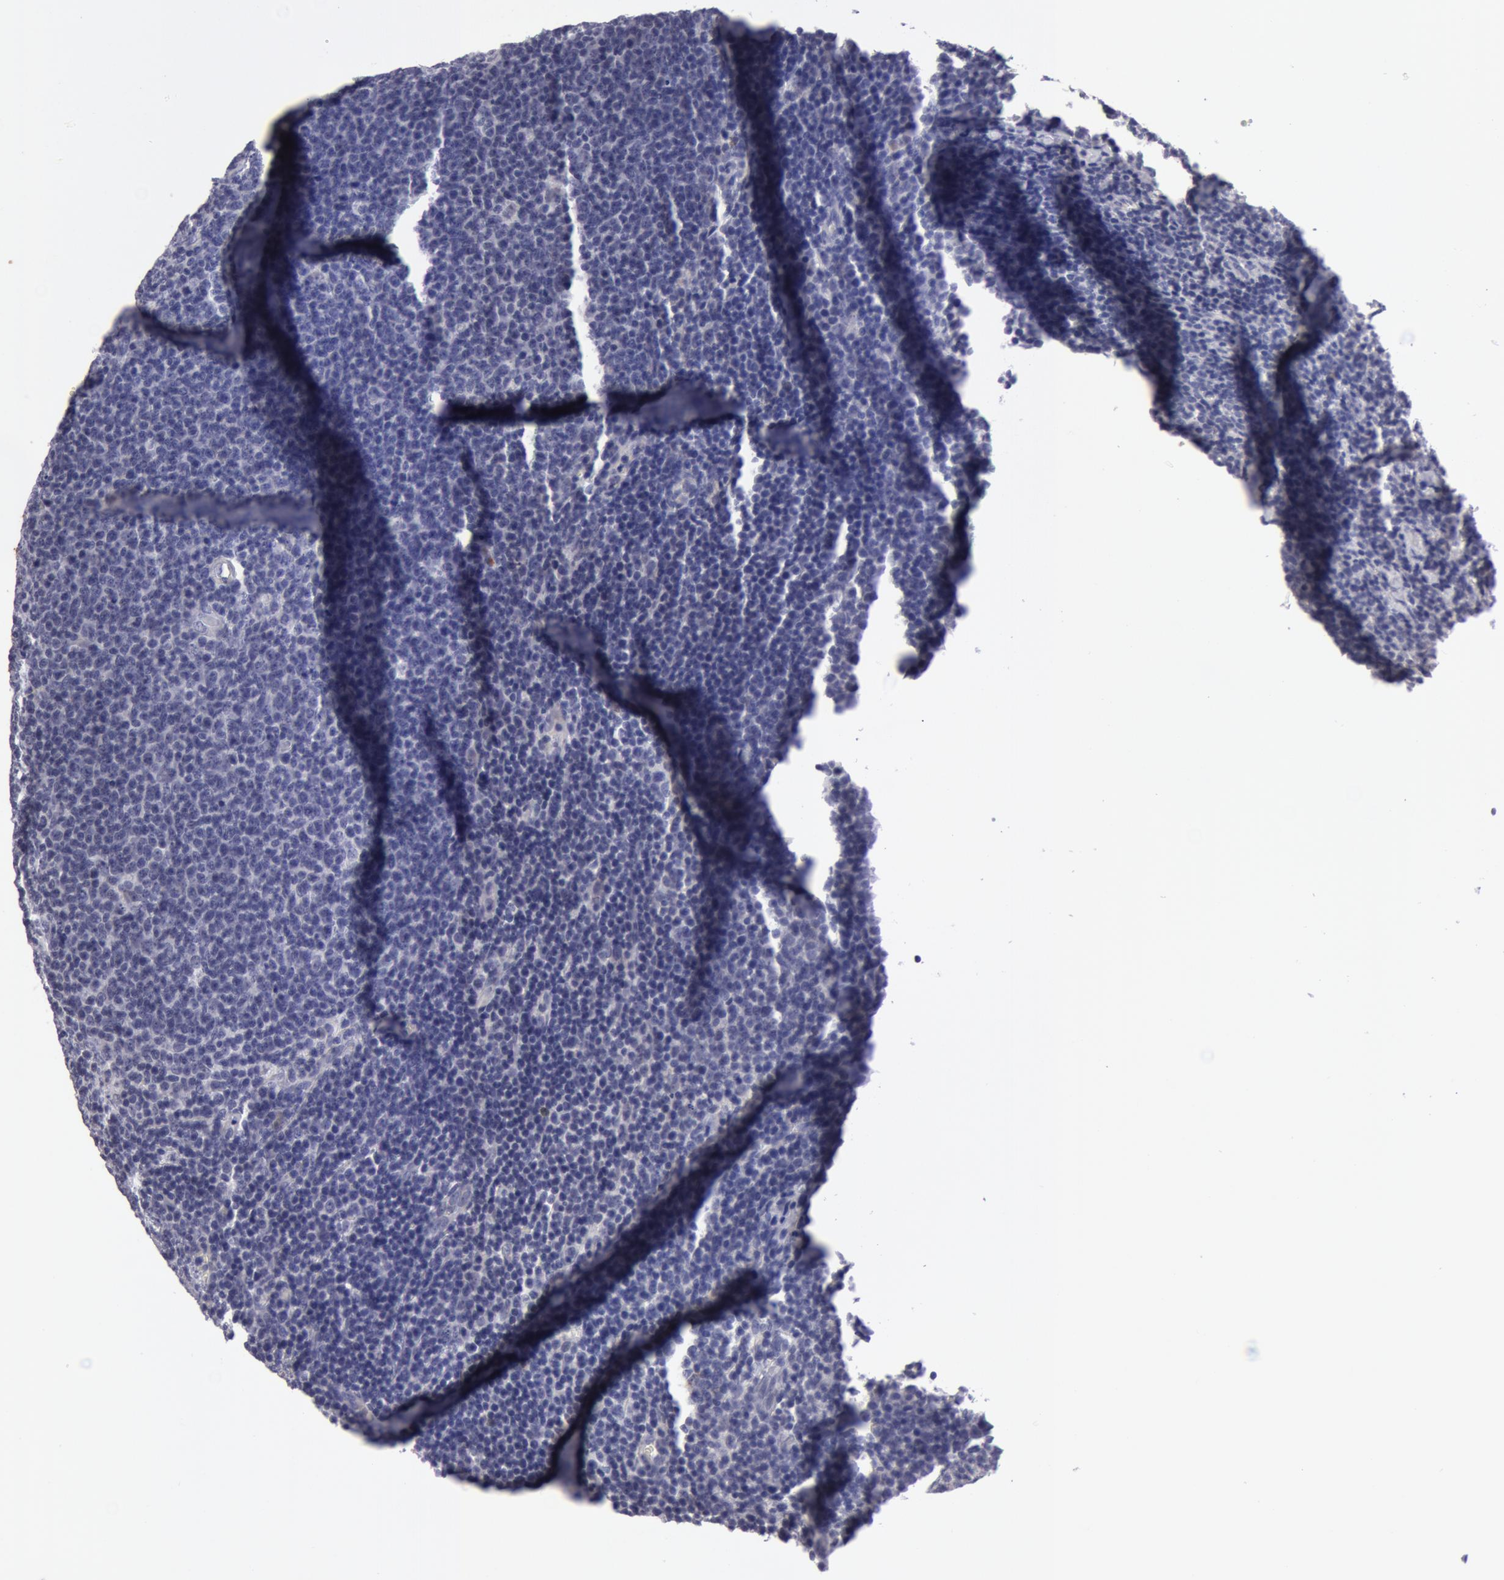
{"staining": {"intensity": "negative", "quantity": "none", "location": "none"}, "tissue": "lymphoma", "cell_type": "Tumor cells", "image_type": "cancer", "snomed": [{"axis": "morphology", "description": "Malignant lymphoma, non-Hodgkin's type, Low grade"}, {"axis": "topography", "description": "Lymph node"}], "caption": "This is an immunohistochemistry image of low-grade malignant lymphoma, non-Hodgkin's type. There is no expression in tumor cells.", "gene": "NLGN4X", "patient": {"sex": "male", "age": 74}}